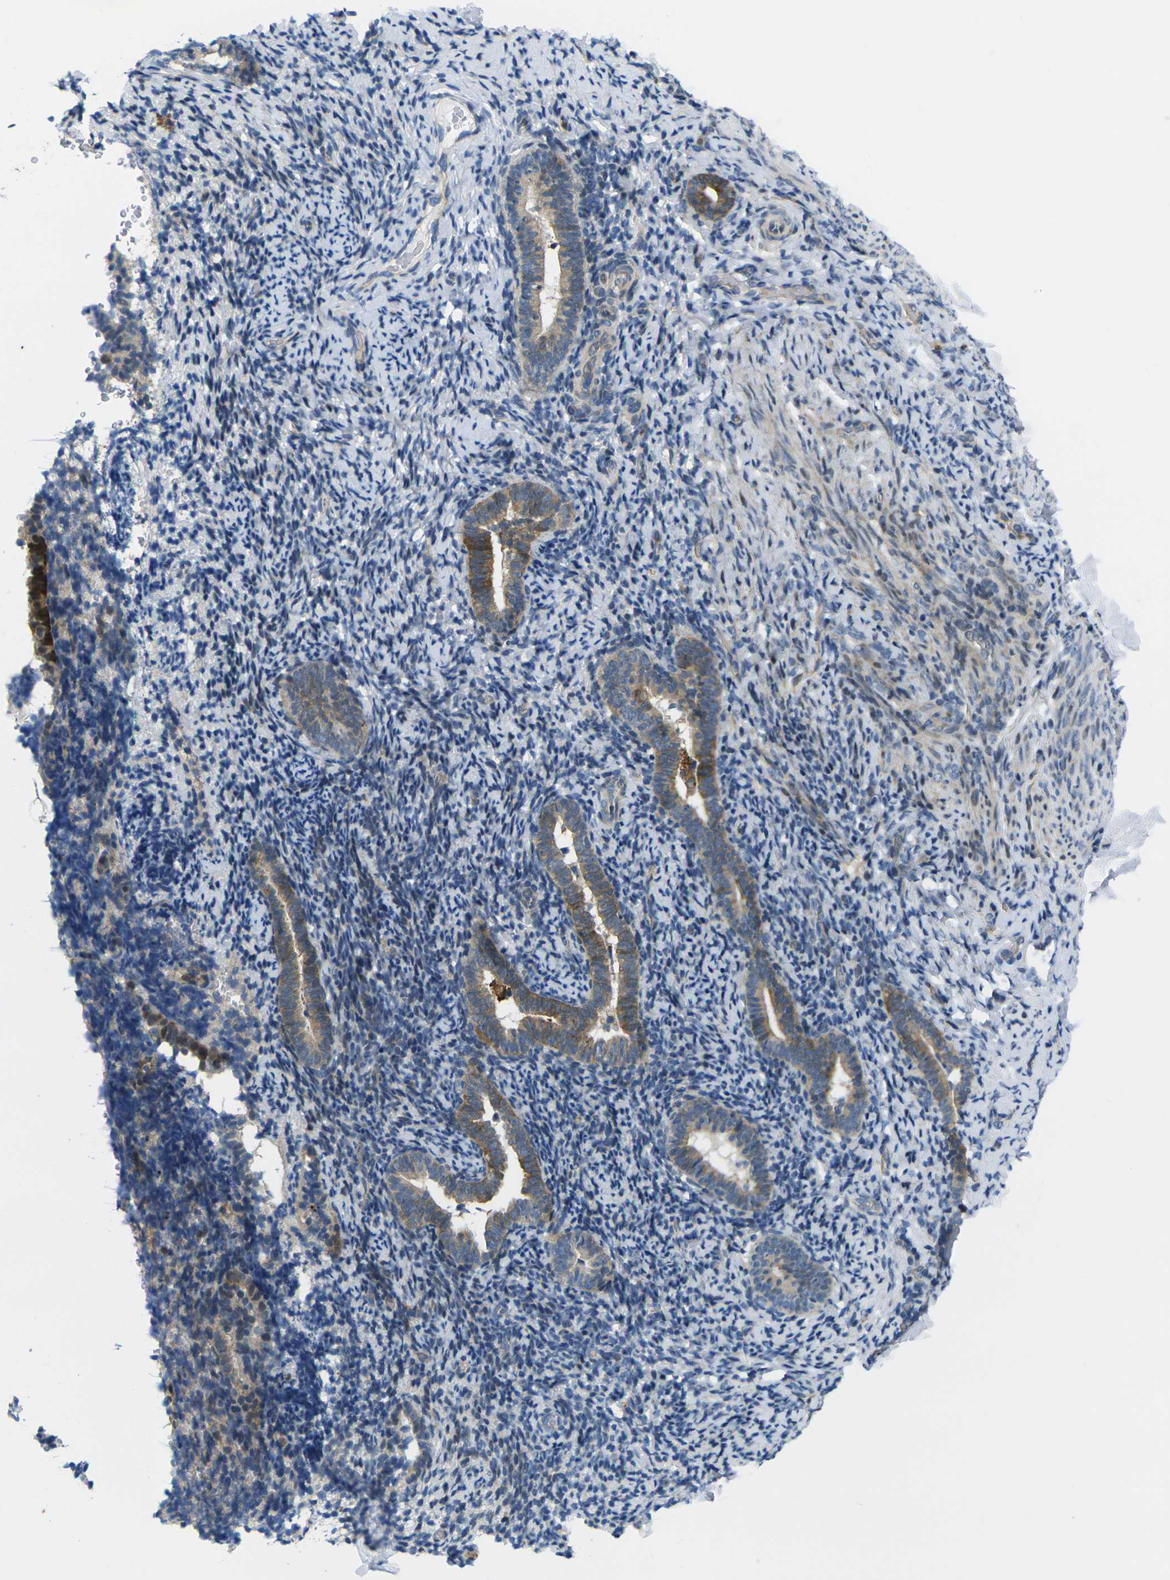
{"staining": {"intensity": "negative", "quantity": "none", "location": "none"}, "tissue": "endometrium", "cell_type": "Cells in endometrial stroma", "image_type": "normal", "snomed": [{"axis": "morphology", "description": "Normal tissue, NOS"}, {"axis": "topography", "description": "Endometrium"}], "caption": "Human endometrium stained for a protein using immunohistochemistry reveals no staining in cells in endometrial stroma.", "gene": "ROBO2", "patient": {"sex": "female", "age": 51}}